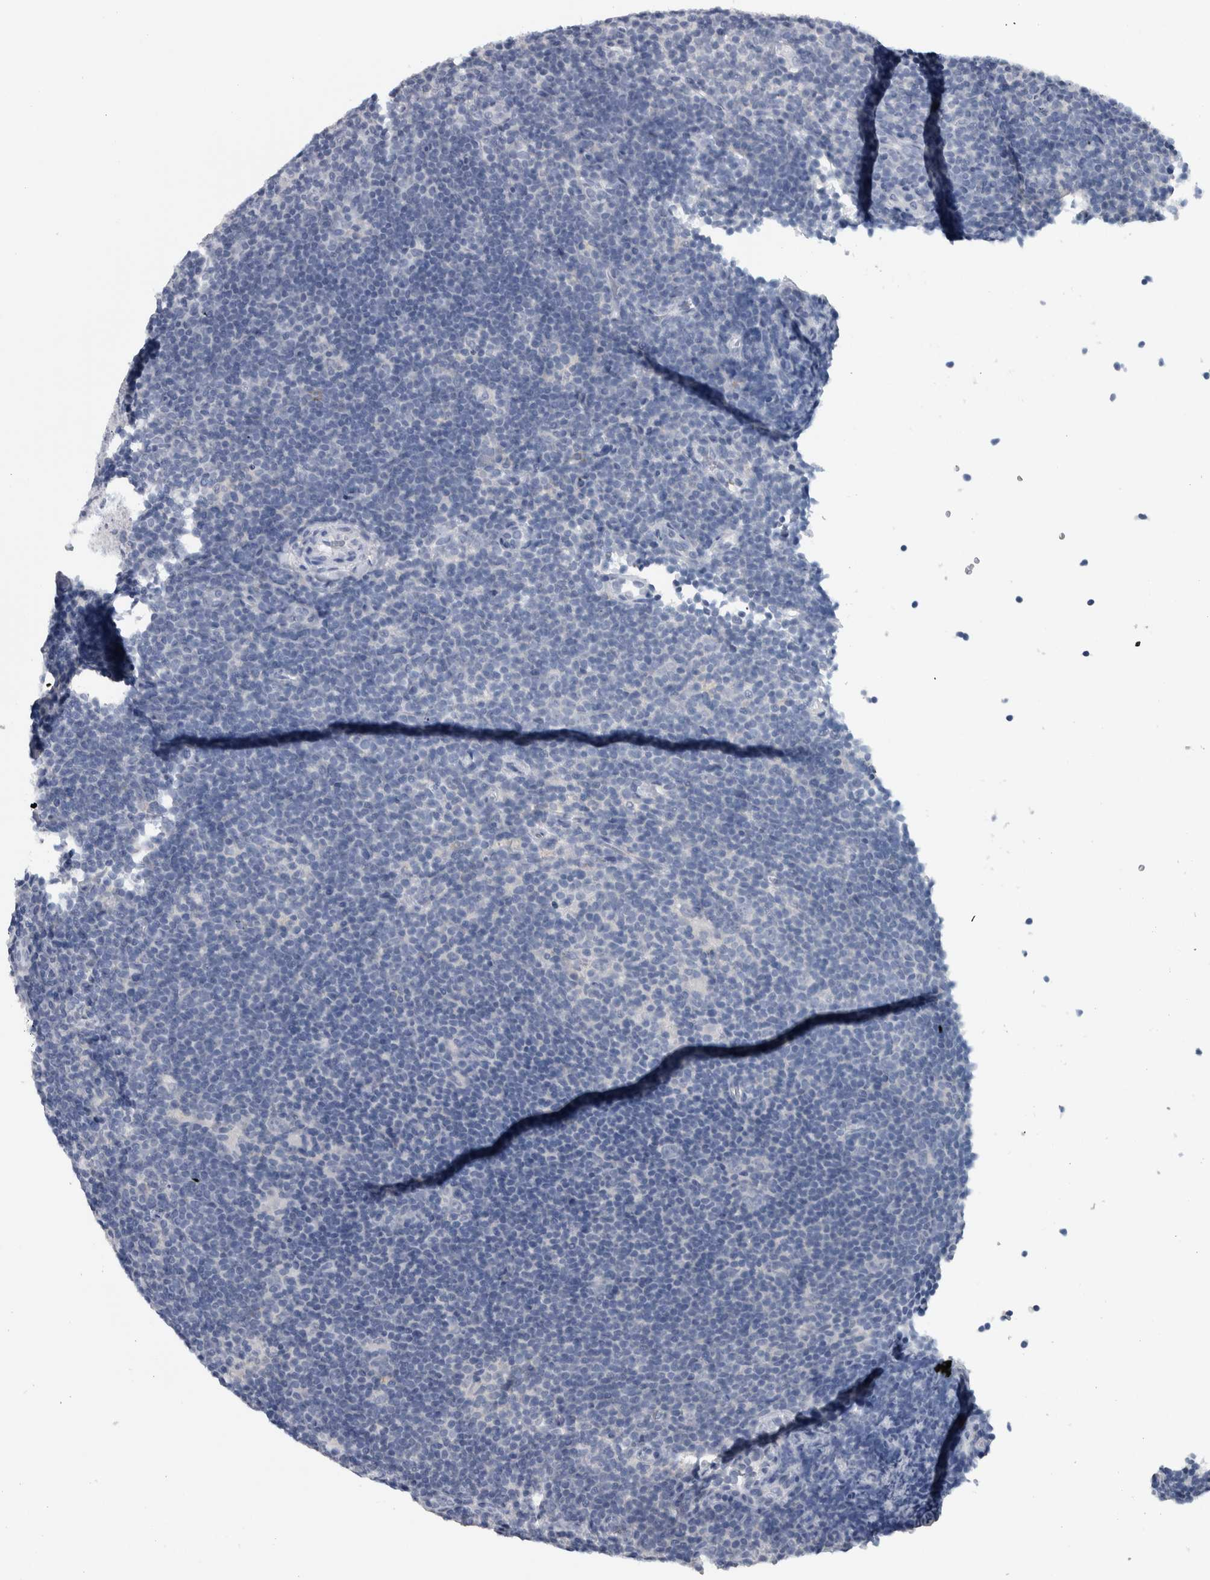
{"staining": {"intensity": "negative", "quantity": "none", "location": "none"}, "tissue": "lymphoma", "cell_type": "Tumor cells", "image_type": "cancer", "snomed": [{"axis": "morphology", "description": "Hodgkin's disease, NOS"}, {"axis": "topography", "description": "Lymph node"}], "caption": "Human lymphoma stained for a protein using immunohistochemistry exhibits no positivity in tumor cells.", "gene": "CDH17", "patient": {"sex": "female", "age": 57}}